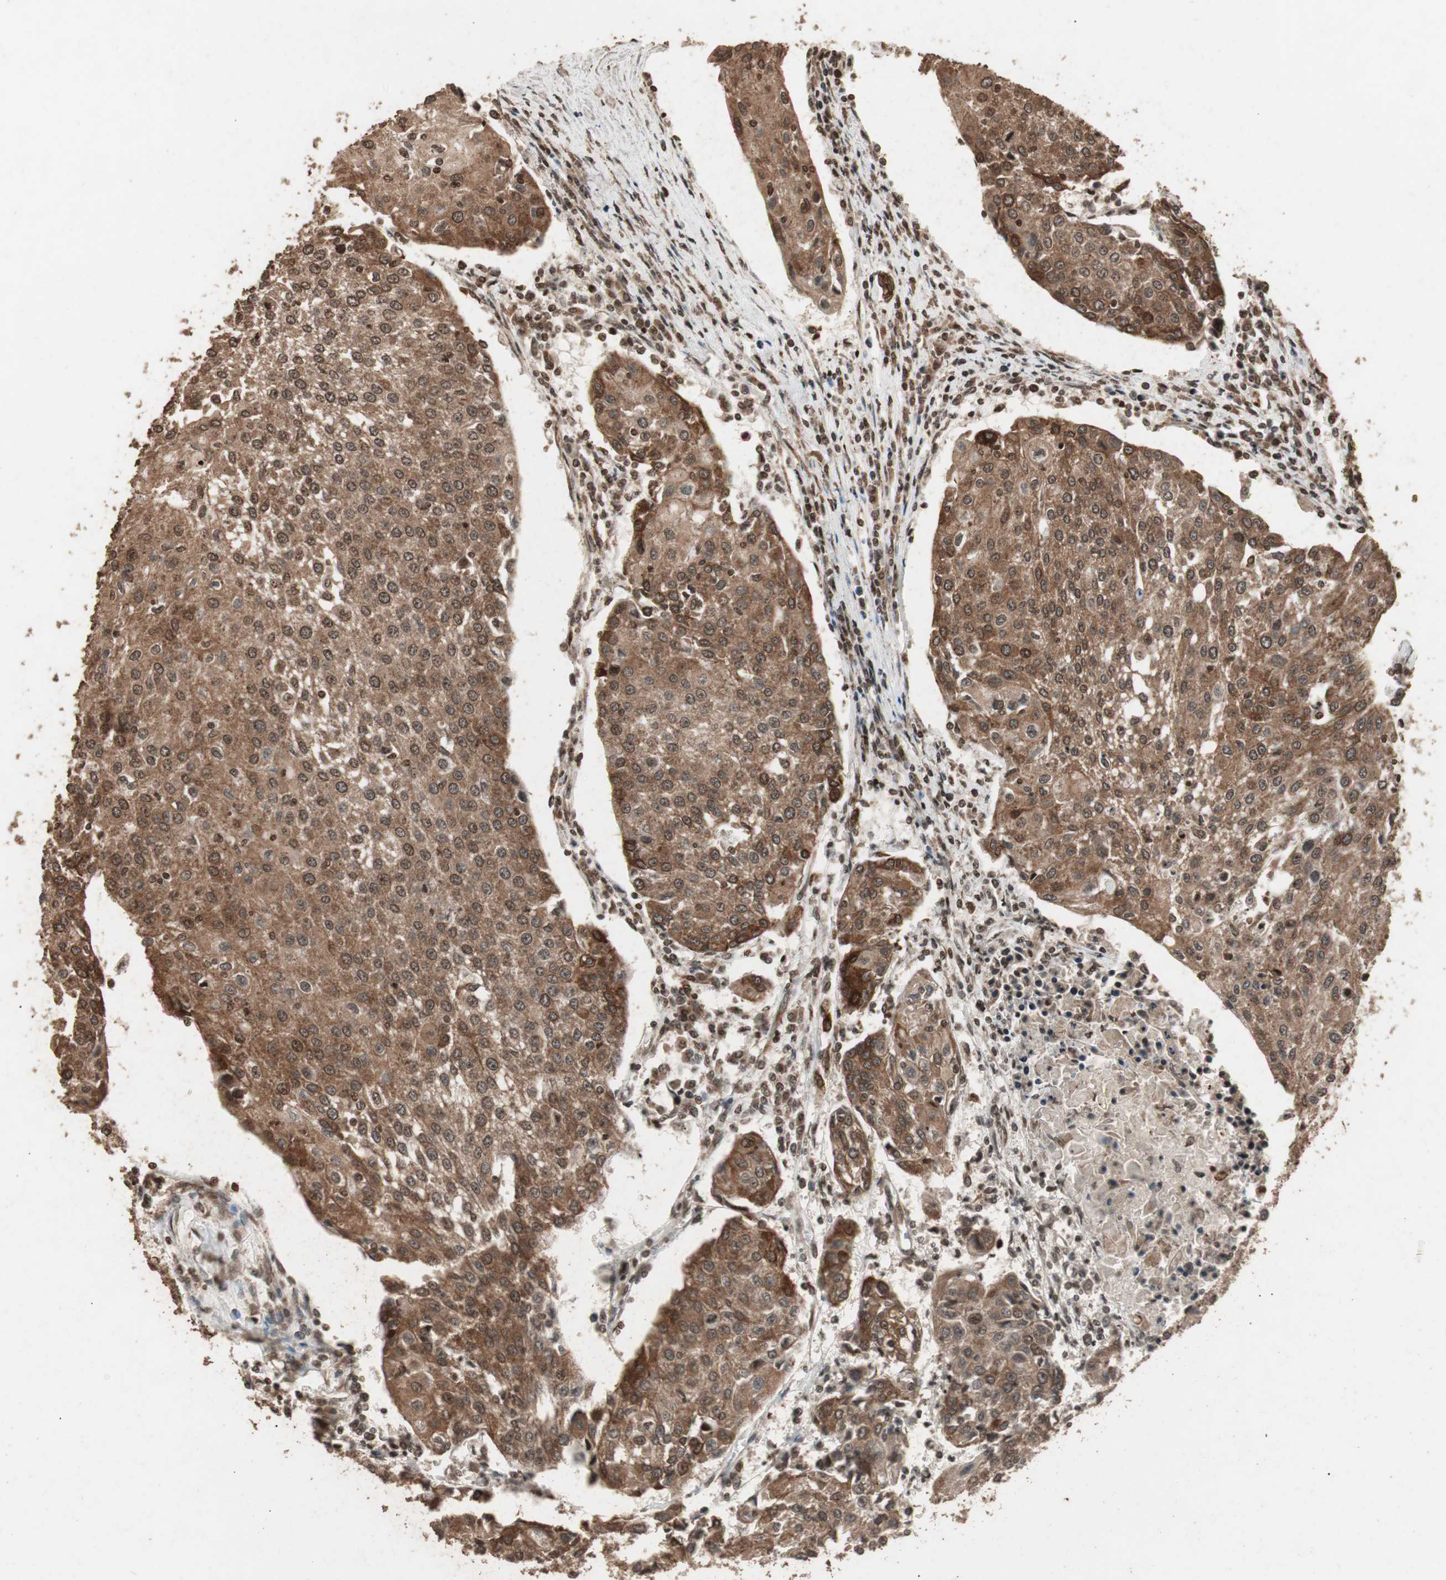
{"staining": {"intensity": "strong", "quantity": ">75%", "location": "cytoplasmic/membranous"}, "tissue": "urothelial cancer", "cell_type": "Tumor cells", "image_type": "cancer", "snomed": [{"axis": "morphology", "description": "Urothelial carcinoma, High grade"}, {"axis": "topography", "description": "Urinary bladder"}], "caption": "Tumor cells display high levels of strong cytoplasmic/membranous positivity in about >75% of cells in human high-grade urothelial carcinoma.", "gene": "ZFC3H1", "patient": {"sex": "female", "age": 85}}